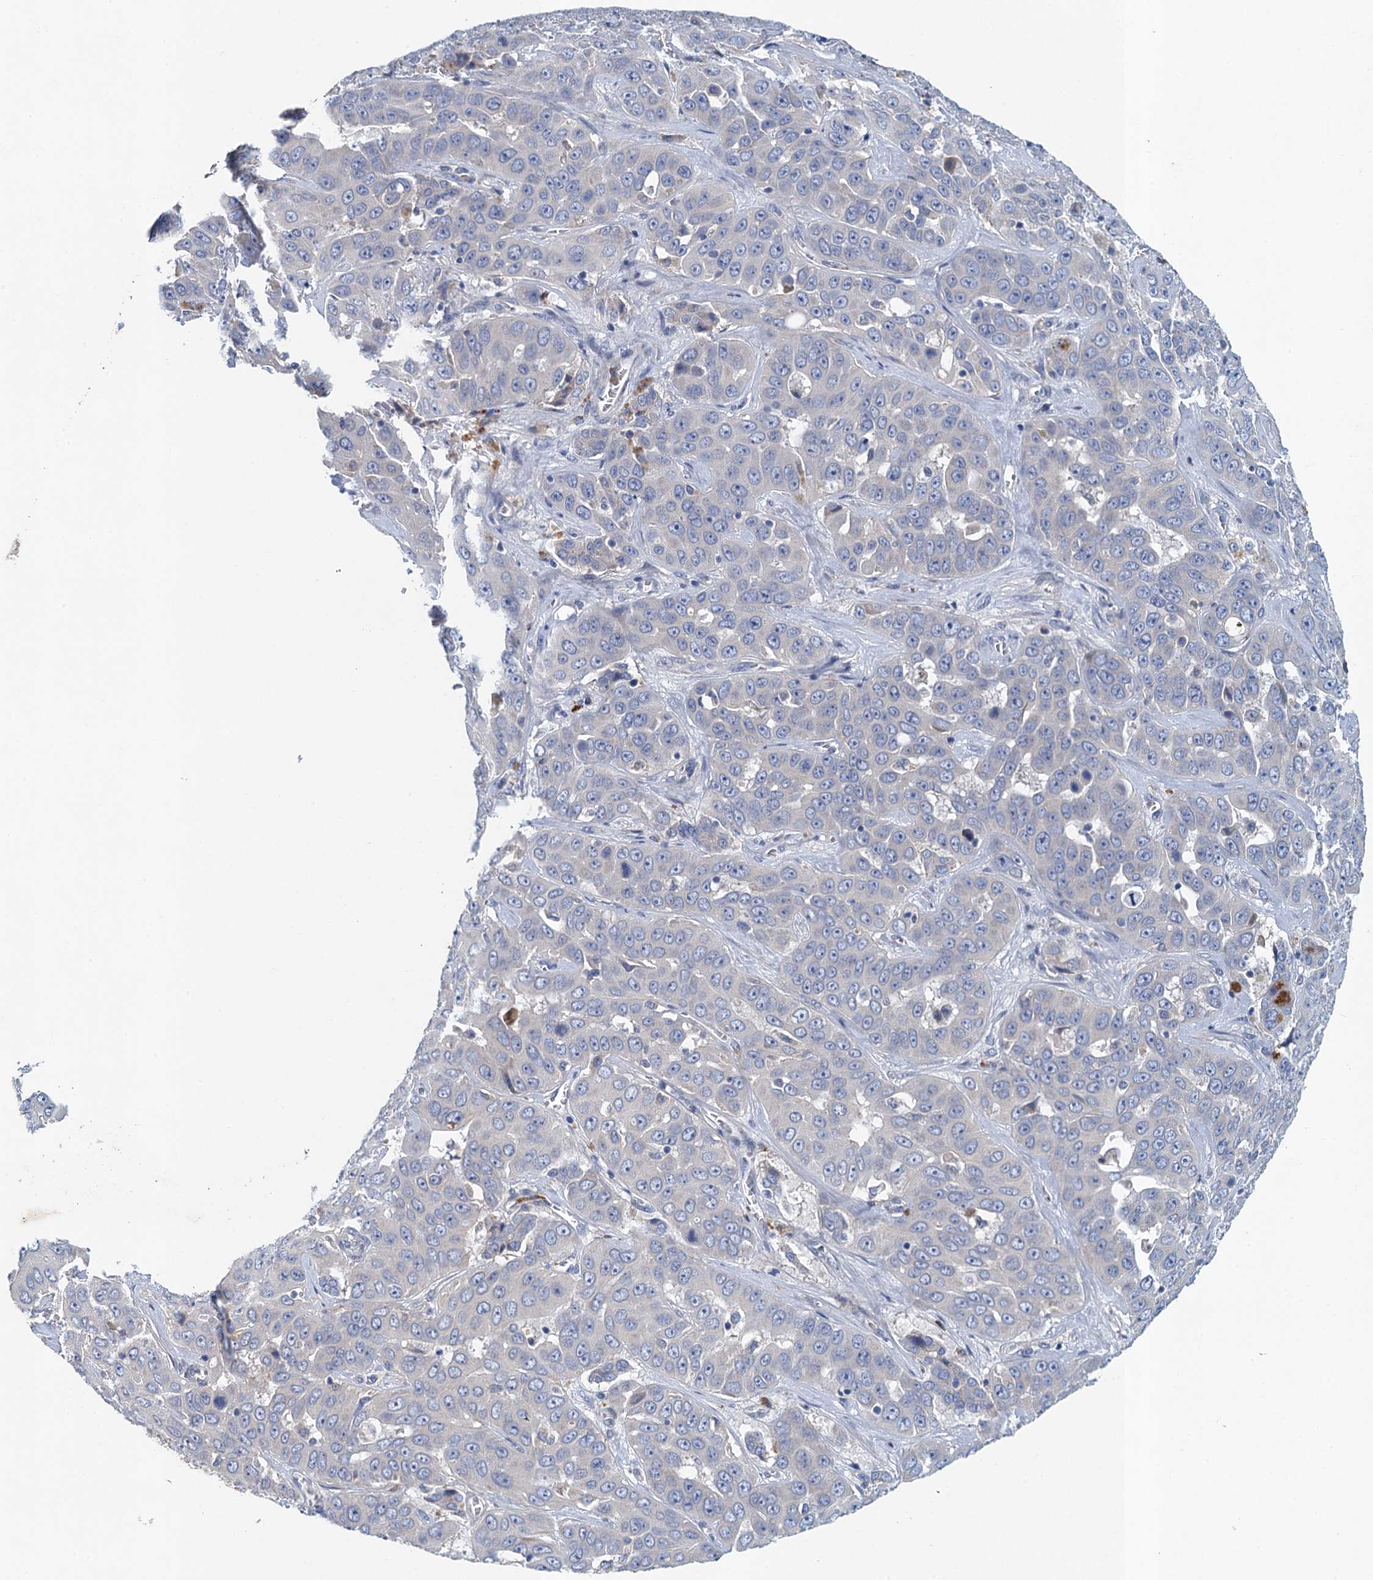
{"staining": {"intensity": "negative", "quantity": "none", "location": "none"}, "tissue": "liver cancer", "cell_type": "Tumor cells", "image_type": "cancer", "snomed": [{"axis": "morphology", "description": "Cholangiocarcinoma"}, {"axis": "topography", "description": "Liver"}], "caption": "IHC histopathology image of neoplastic tissue: human liver cholangiocarcinoma stained with DAB (3,3'-diaminobenzidine) displays no significant protein expression in tumor cells.", "gene": "TPCN1", "patient": {"sex": "female", "age": 52}}